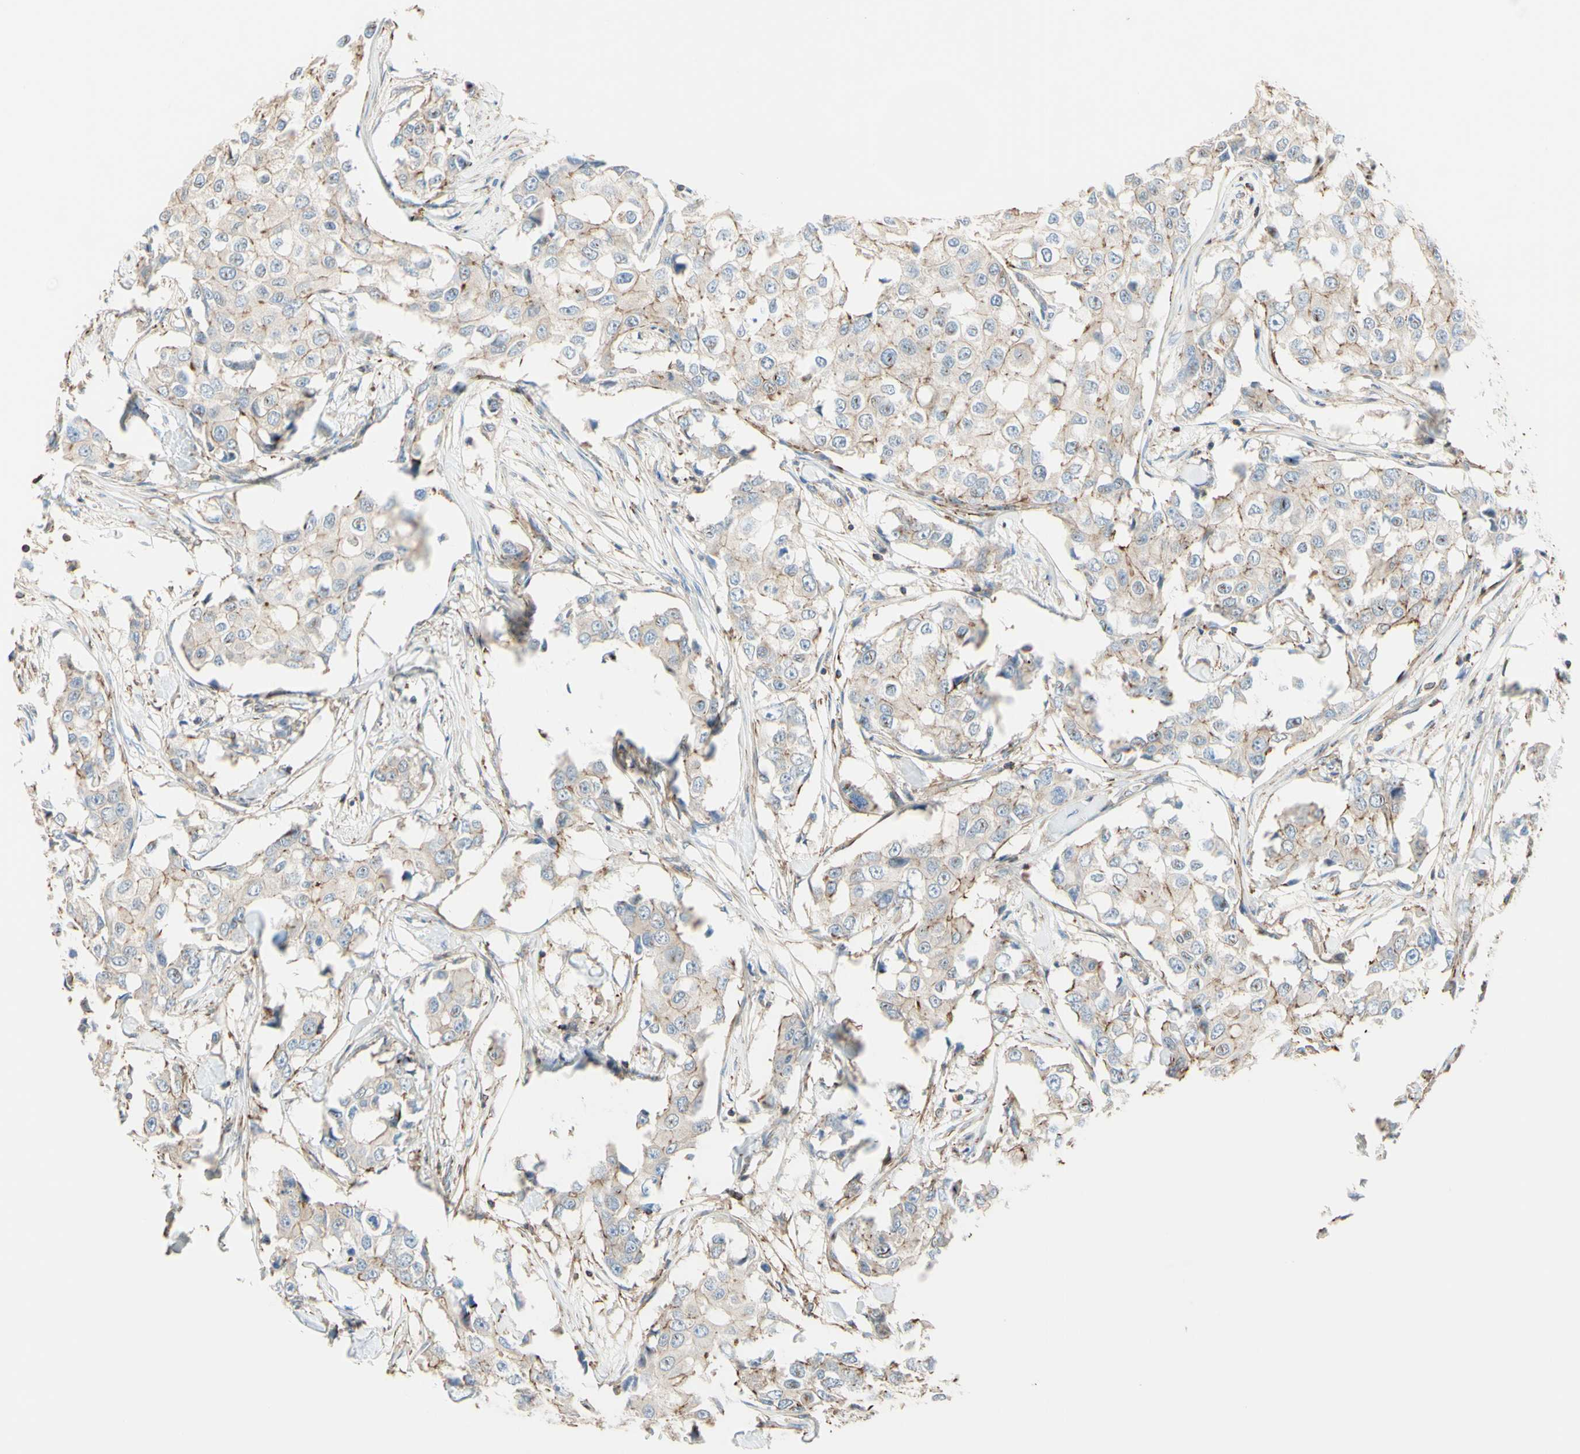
{"staining": {"intensity": "weak", "quantity": "25%-75%", "location": "cytoplasmic/membranous"}, "tissue": "breast cancer", "cell_type": "Tumor cells", "image_type": "cancer", "snomed": [{"axis": "morphology", "description": "Duct carcinoma"}, {"axis": "topography", "description": "Breast"}], "caption": "Protein expression analysis of human breast cancer (infiltrating ductal carcinoma) reveals weak cytoplasmic/membranous expression in approximately 25%-75% of tumor cells. The staining was performed using DAB, with brown indicating positive protein expression. Nuclei are stained blue with hematoxylin.", "gene": "SEMA4C", "patient": {"sex": "female", "age": 27}}